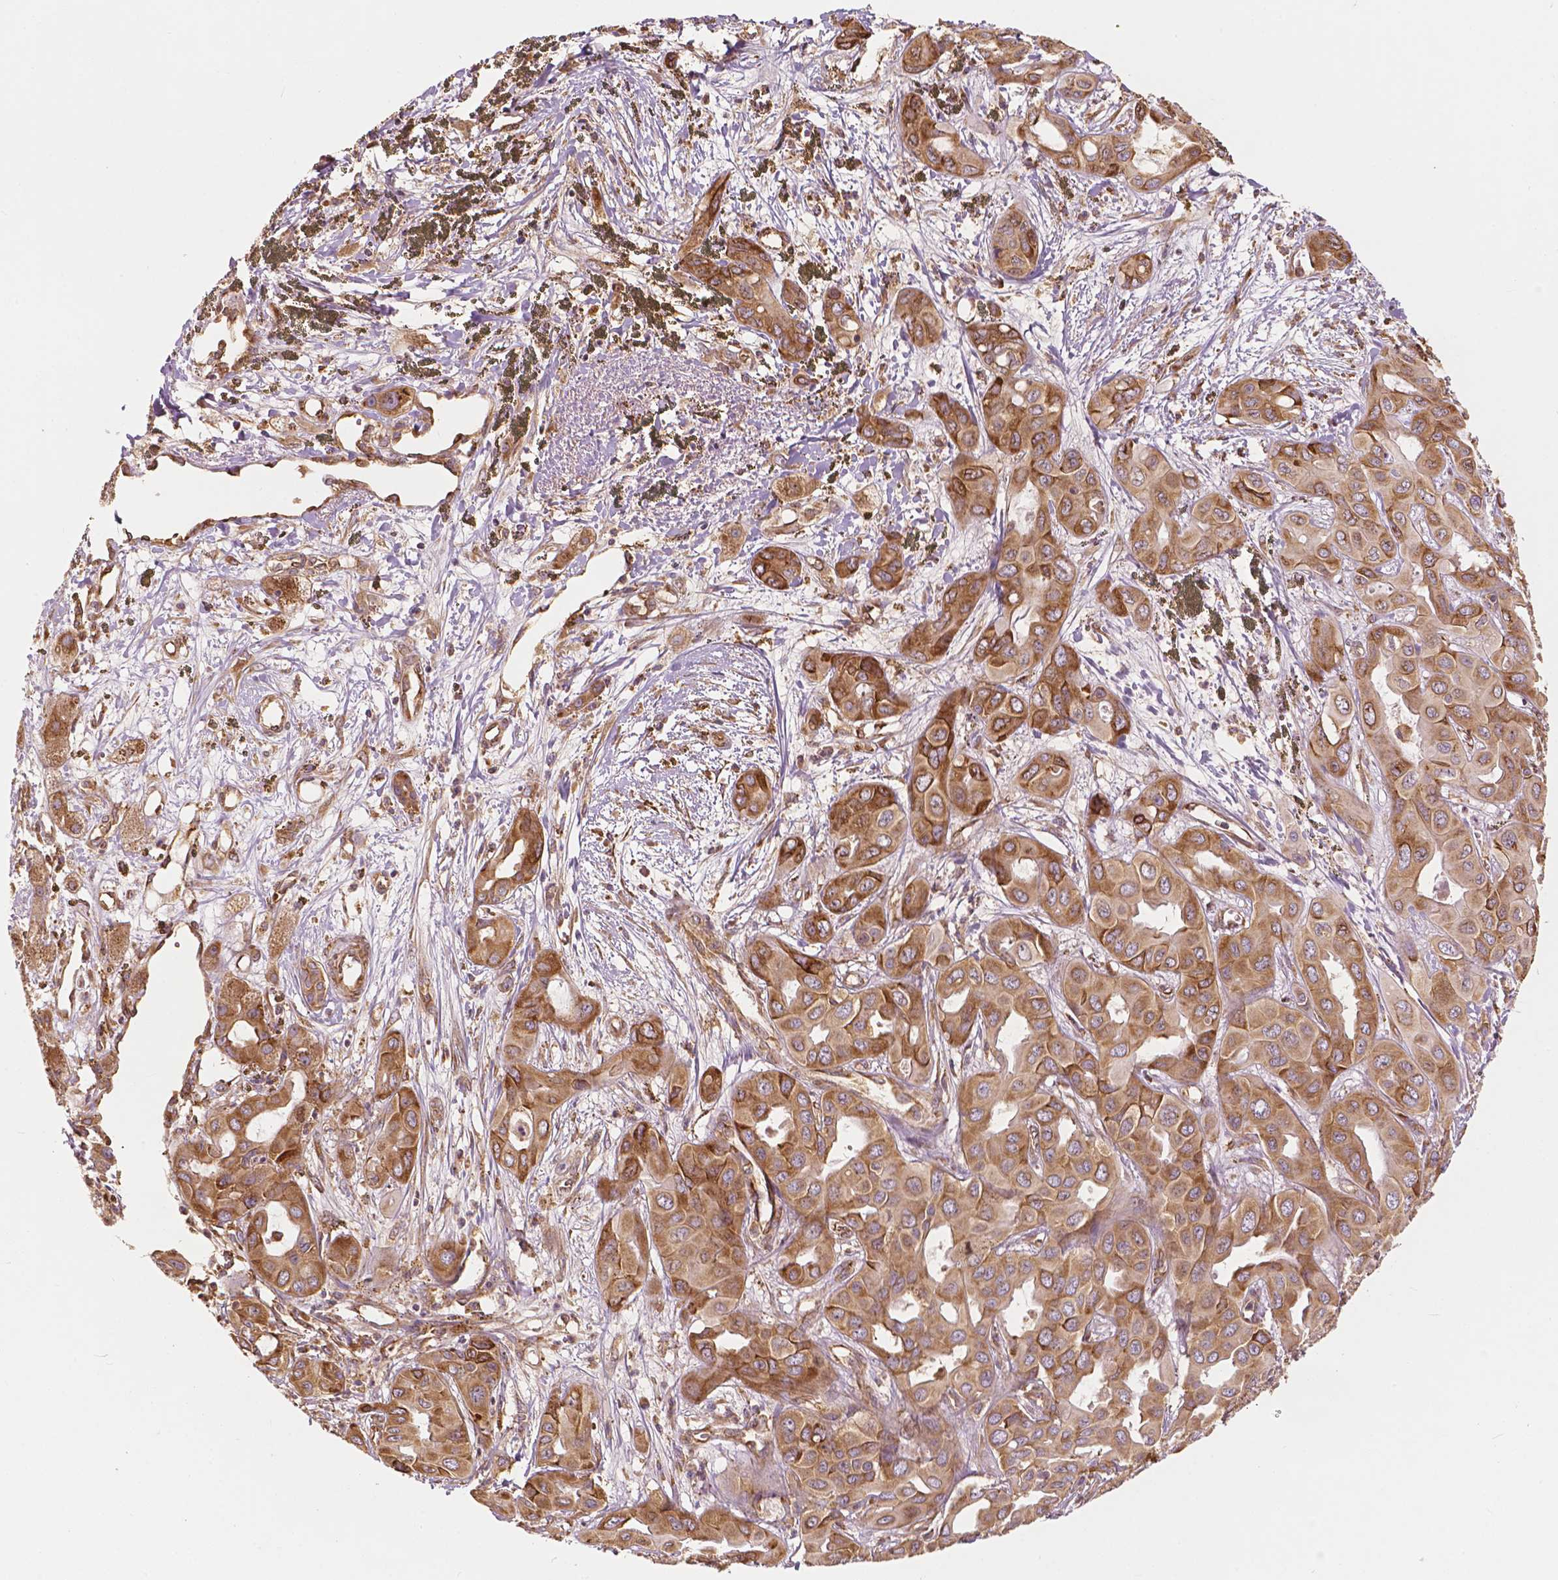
{"staining": {"intensity": "moderate", "quantity": ">75%", "location": "cytoplasmic/membranous"}, "tissue": "liver cancer", "cell_type": "Tumor cells", "image_type": "cancer", "snomed": [{"axis": "morphology", "description": "Cholangiocarcinoma"}, {"axis": "topography", "description": "Liver"}], "caption": "Immunohistochemical staining of human liver cancer (cholangiocarcinoma) reveals medium levels of moderate cytoplasmic/membranous protein staining in about >75% of tumor cells.", "gene": "G3BP1", "patient": {"sex": "female", "age": 60}}